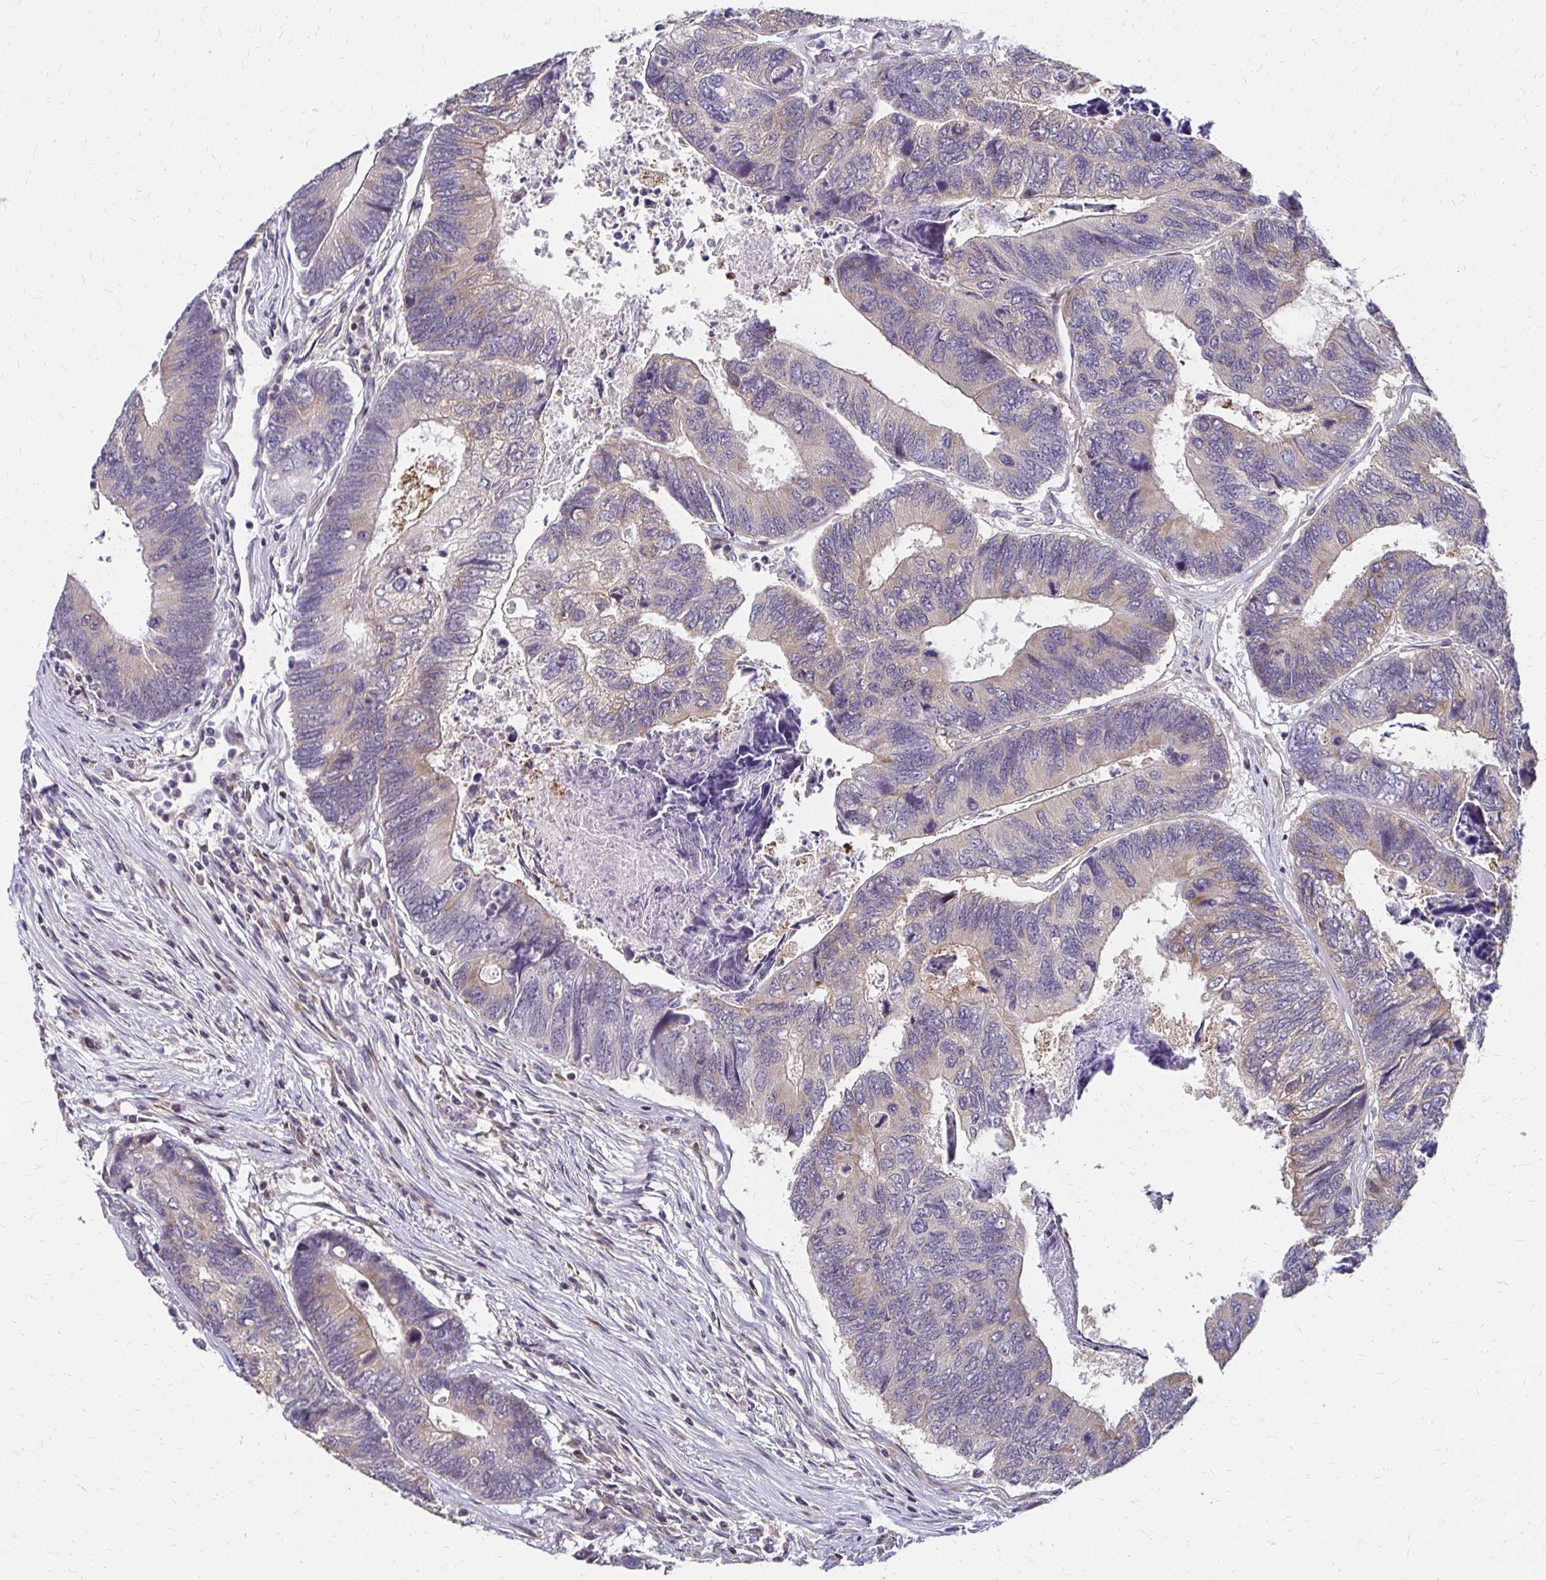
{"staining": {"intensity": "weak", "quantity": "<25%", "location": "cytoplasmic/membranous"}, "tissue": "colorectal cancer", "cell_type": "Tumor cells", "image_type": "cancer", "snomed": [{"axis": "morphology", "description": "Adenocarcinoma, NOS"}, {"axis": "topography", "description": "Colon"}], "caption": "Colorectal adenocarcinoma was stained to show a protein in brown. There is no significant expression in tumor cells.", "gene": "CBX7", "patient": {"sex": "female", "age": 67}}